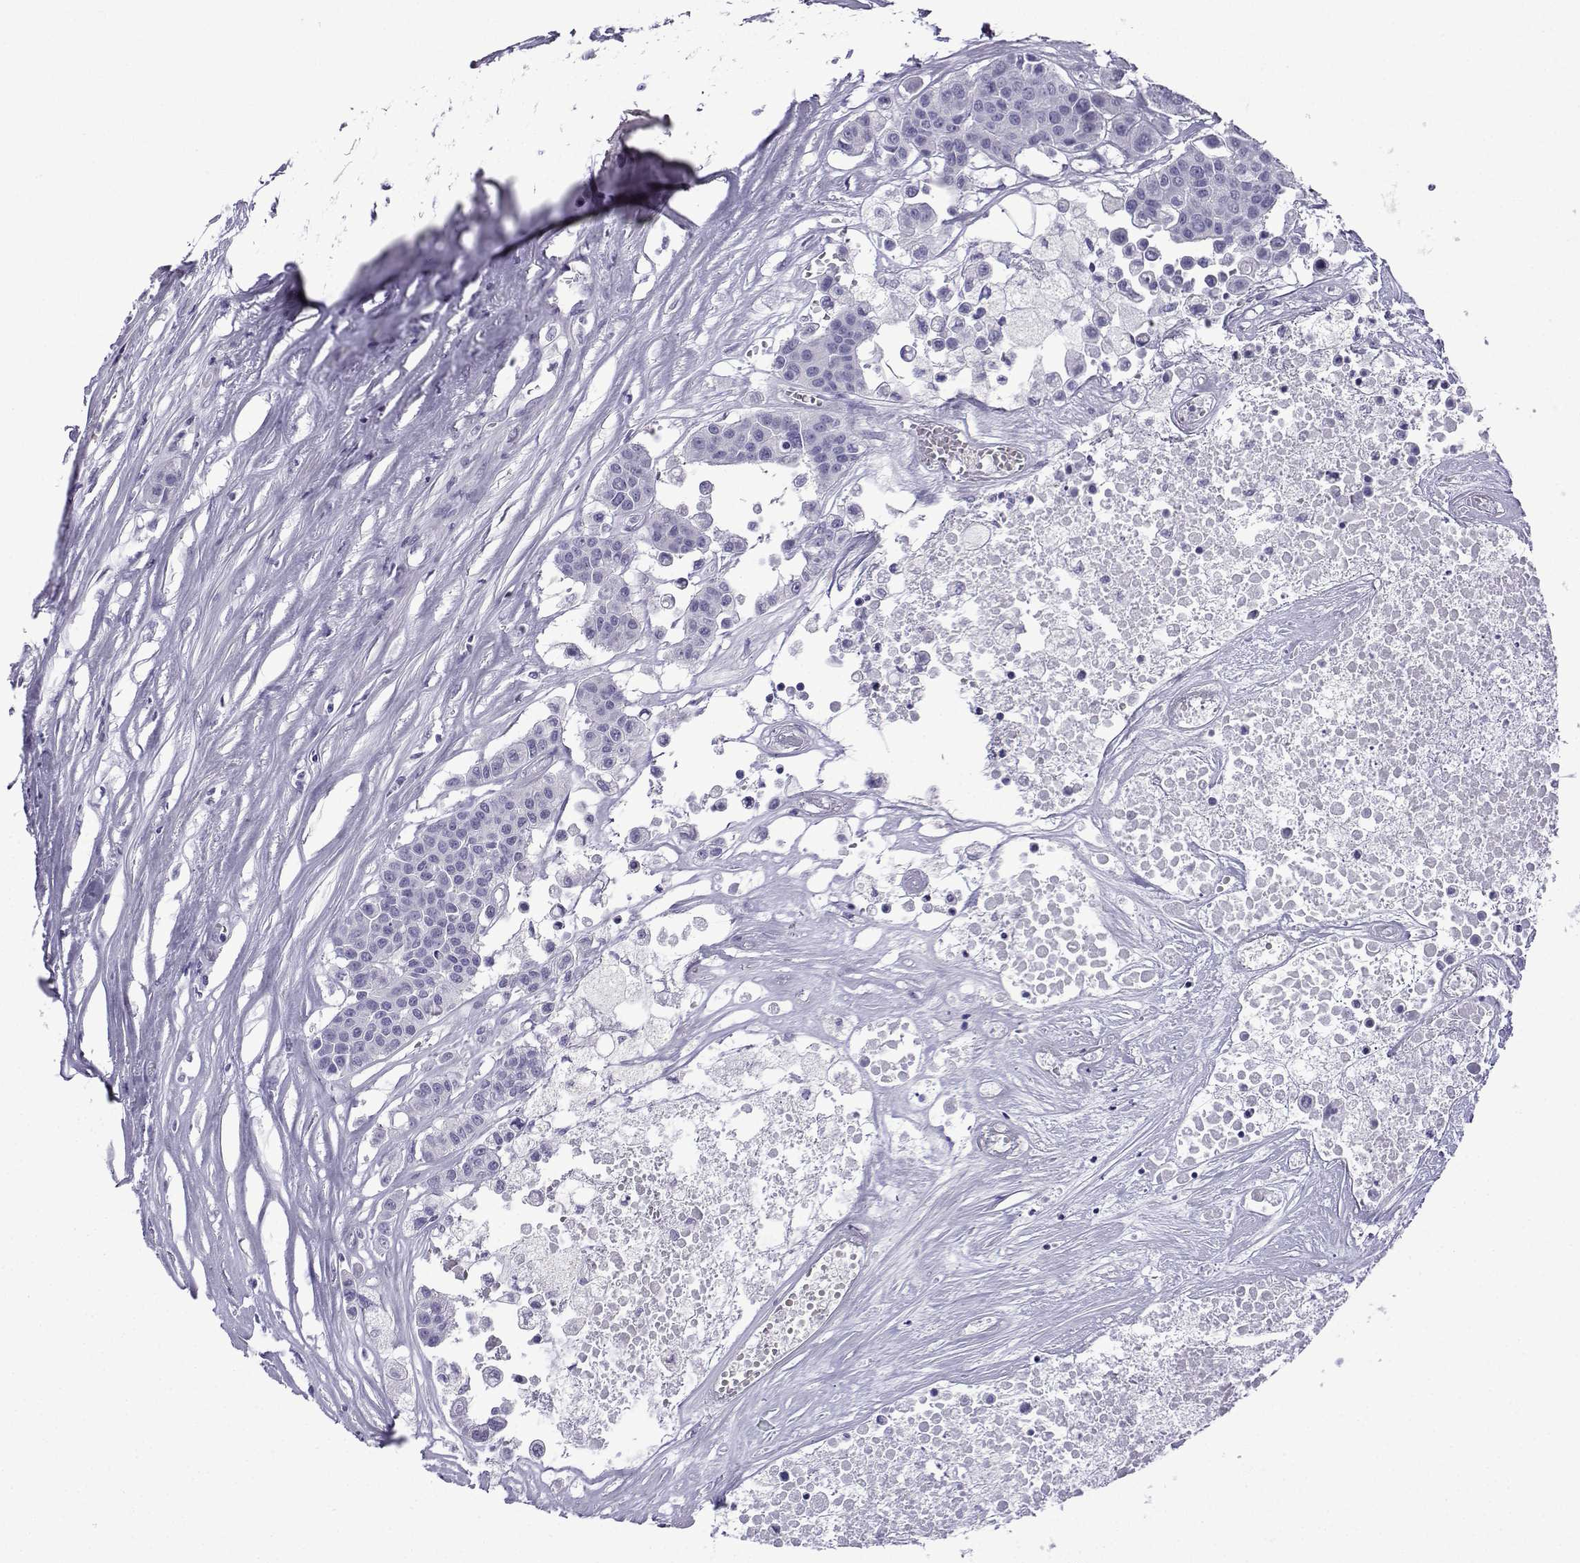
{"staining": {"intensity": "negative", "quantity": "none", "location": "none"}, "tissue": "carcinoid", "cell_type": "Tumor cells", "image_type": "cancer", "snomed": [{"axis": "morphology", "description": "Carcinoid, malignant, NOS"}, {"axis": "topography", "description": "Colon"}], "caption": "Malignant carcinoid was stained to show a protein in brown. There is no significant expression in tumor cells. (IHC, brightfield microscopy, high magnification).", "gene": "TRIM46", "patient": {"sex": "male", "age": 81}}